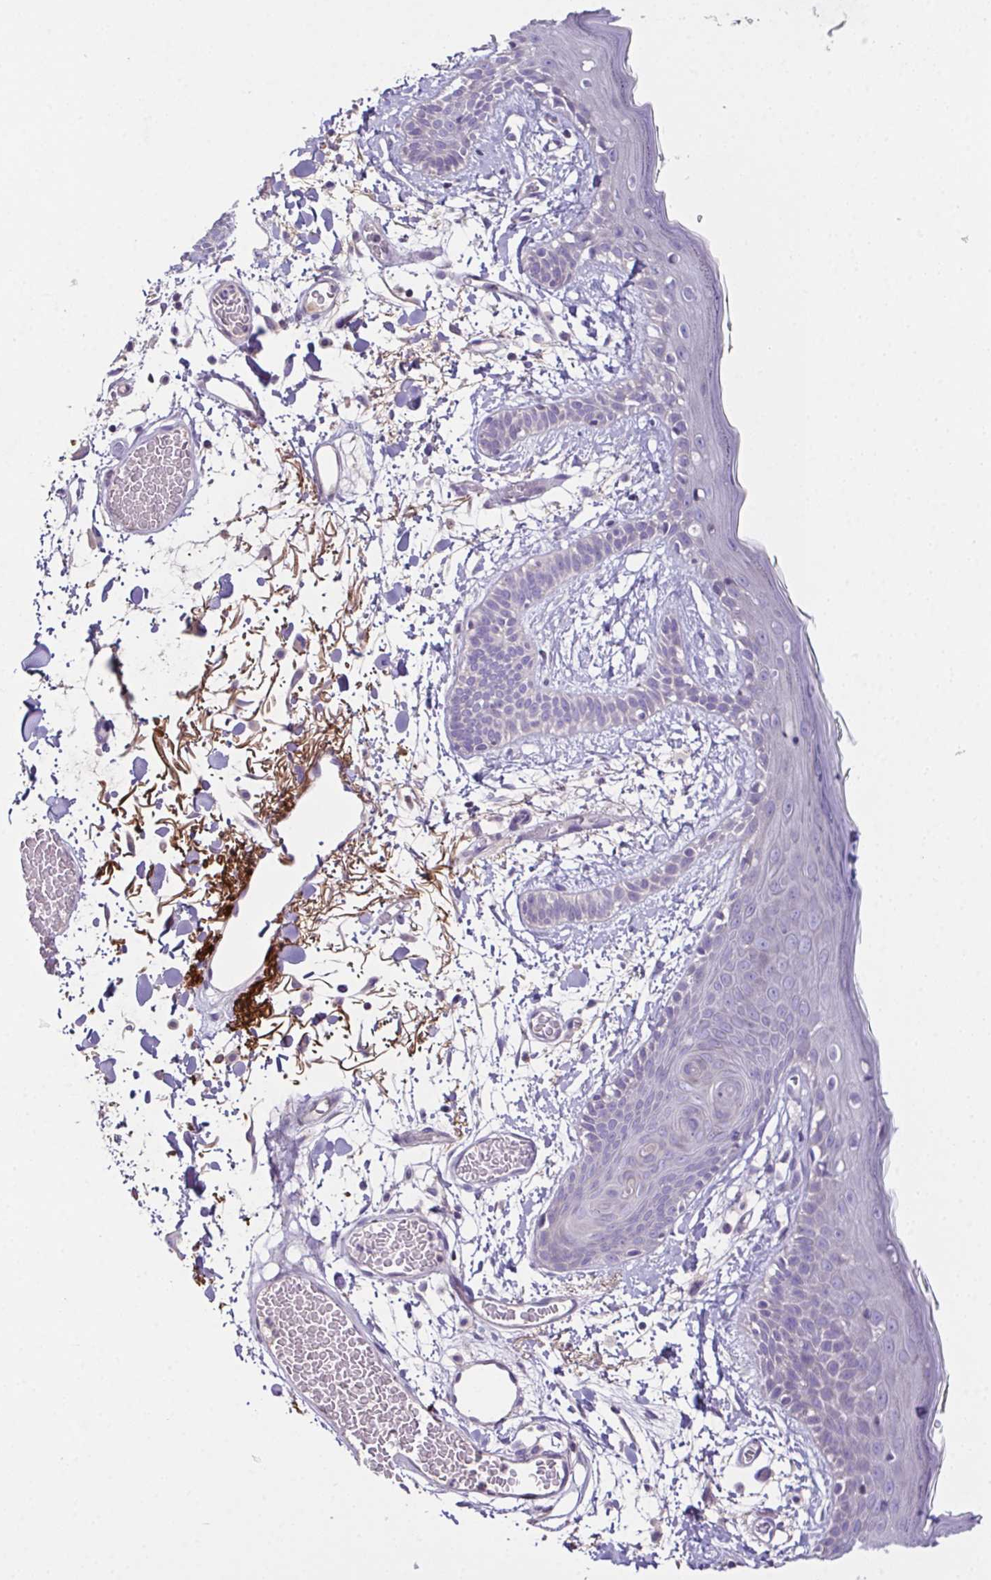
{"staining": {"intensity": "negative", "quantity": "none", "location": "none"}, "tissue": "skin", "cell_type": "Fibroblasts", "image_type": "normal", "snomed": [{"axis": "morphology", "description": "Normal tissue, NOS"}, {"axis": "topography", "description": "Skin"}], "caption": "Immunohistochemistry image of normal skin: skin stained with DAB shows no significant protein expression in fibroblasts. (DAB IHC with hematoxylin counter stain).", "gene": "MARCO", "patient": {"sex": "male", "age": 79}}